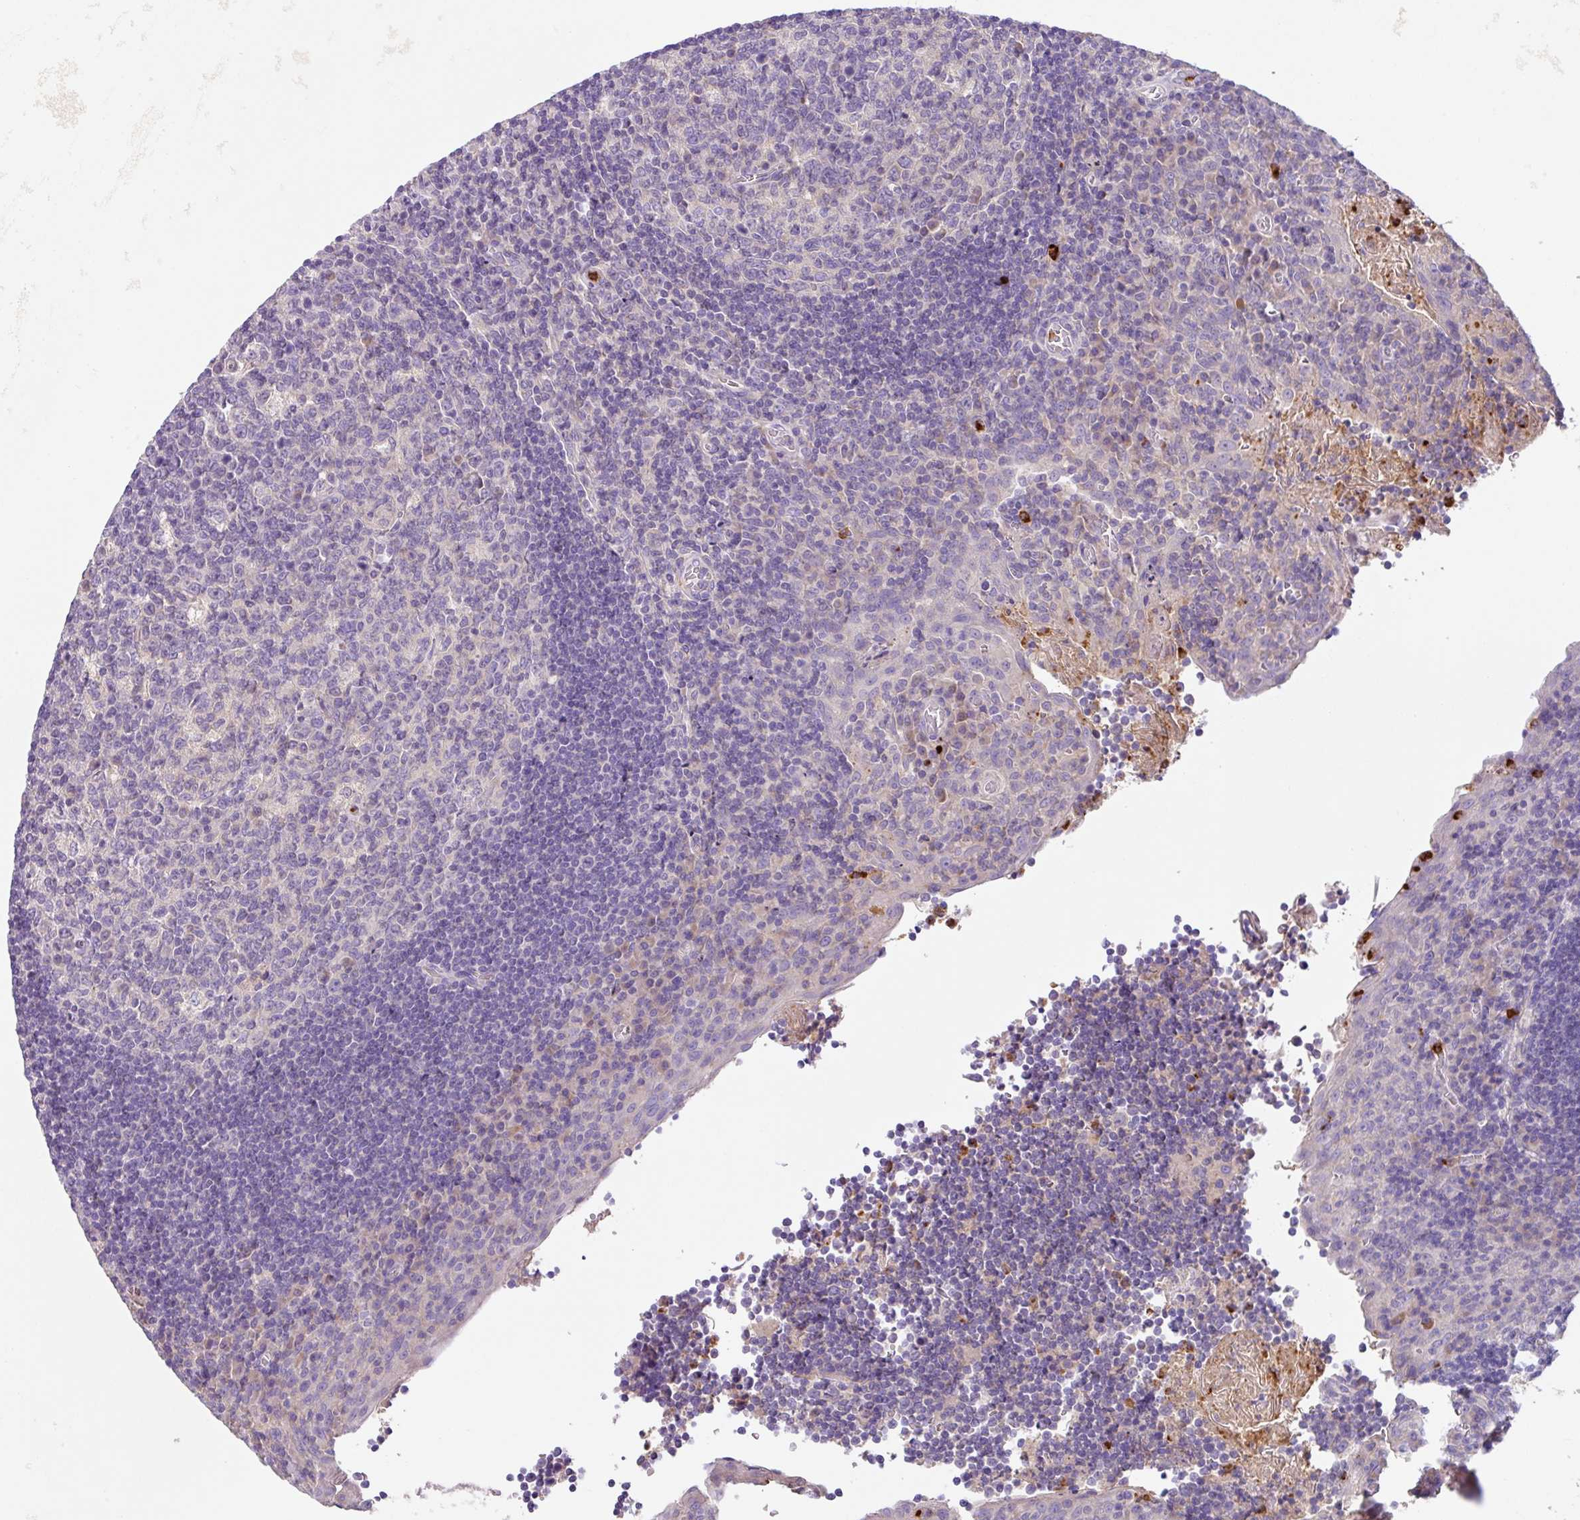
{"staining": {"intensity": "negative", "quantity": "none", "location": "none"}, "tissue": "tonsil", "cell_type": "Germinal center cells", "image_type": "normal", "snomed": [{"axis": "morphology", "description": "Normal tissue, NOS"}, {"axis": "topography", "description": "Tonsil"}], "caption": "IHC photomicrograph of normal tonsil: human tonsil stained with DAB (3,3'-diaminobenzidine) exhibits no significant protein staining in germinal center cells.", "gene": "CRISP3", "patient": {"sex": "male", "age": 17}}